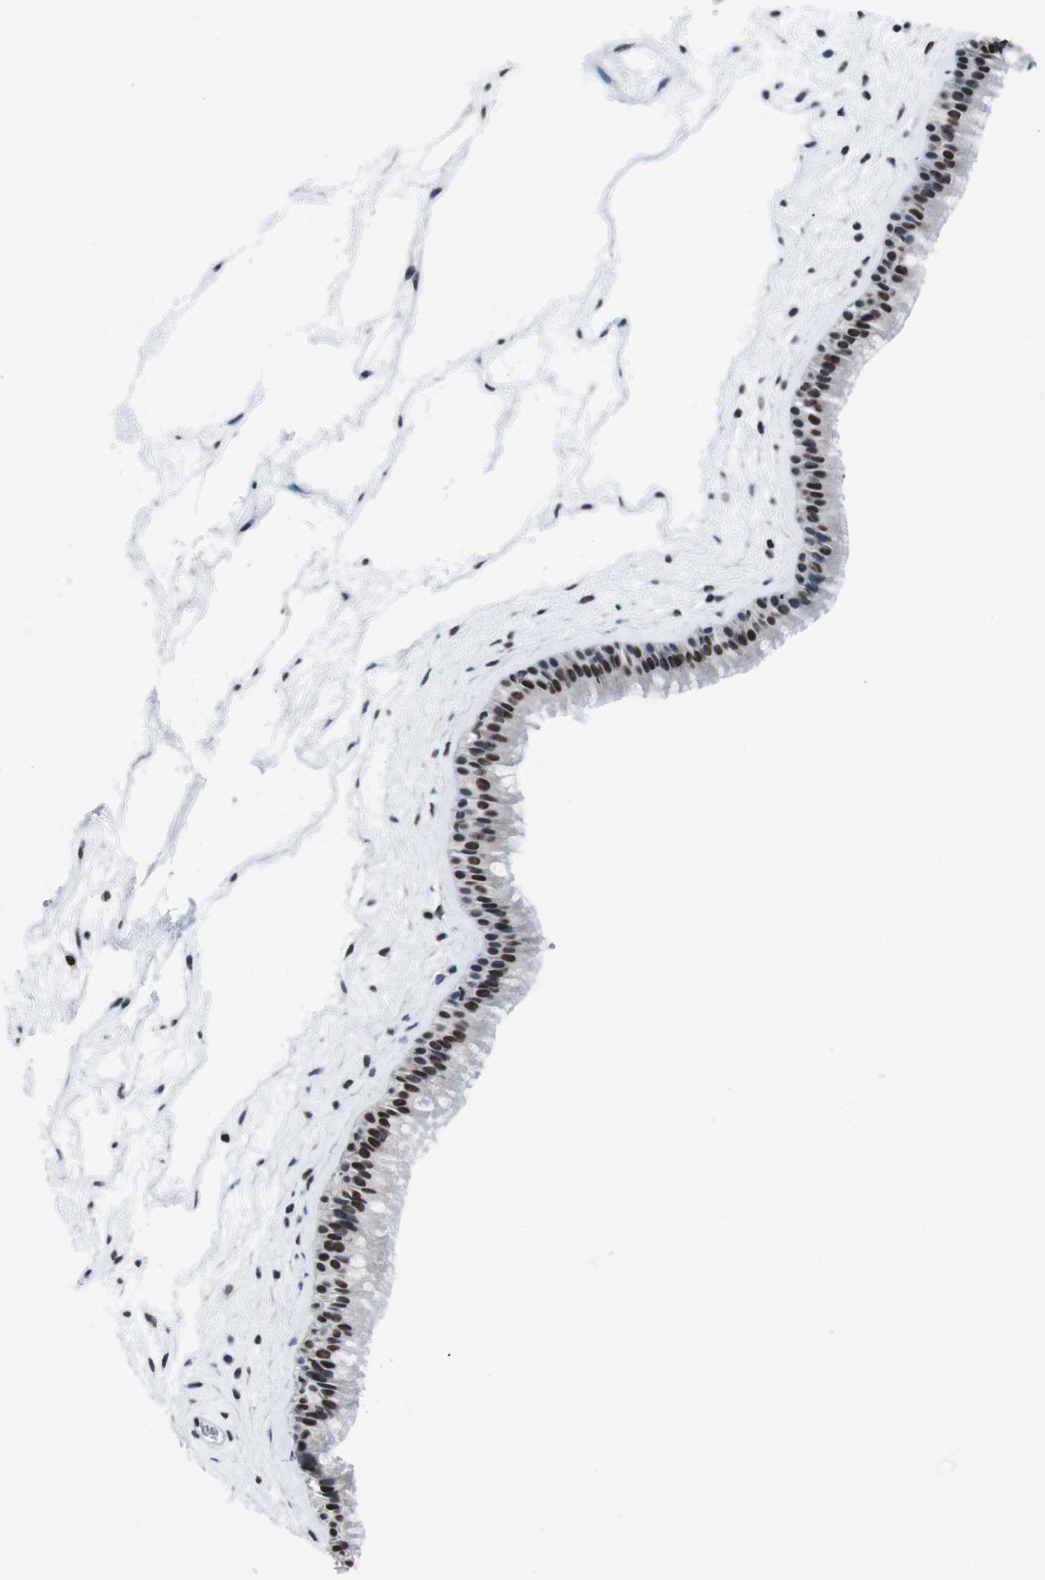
{"staining": {"intensity": "strong", "quantity": ">75%", "location": "nuclear"}, "tissue": "nasopharynx", "cell_type": "Respiratory epithelial cells", "image_type": "normal", "snomed": [{"axis": "morphology", "description": "Normal tissue, NOS"}, {"axis": "morphology", "description": "Inflammation, NOS"}, {"axis": "topography", "description": "Nasopharynx"}], "caption": "A high amount of strong nuclear staining is seen in approximately >75% of respiratory epithelial cells in normal nasopharynx. (DAB IHC, brown staining for protein, blue staining for nuclei).", "gene": "PIP4P2", "patient": {"sex": "male", "age": 48}}